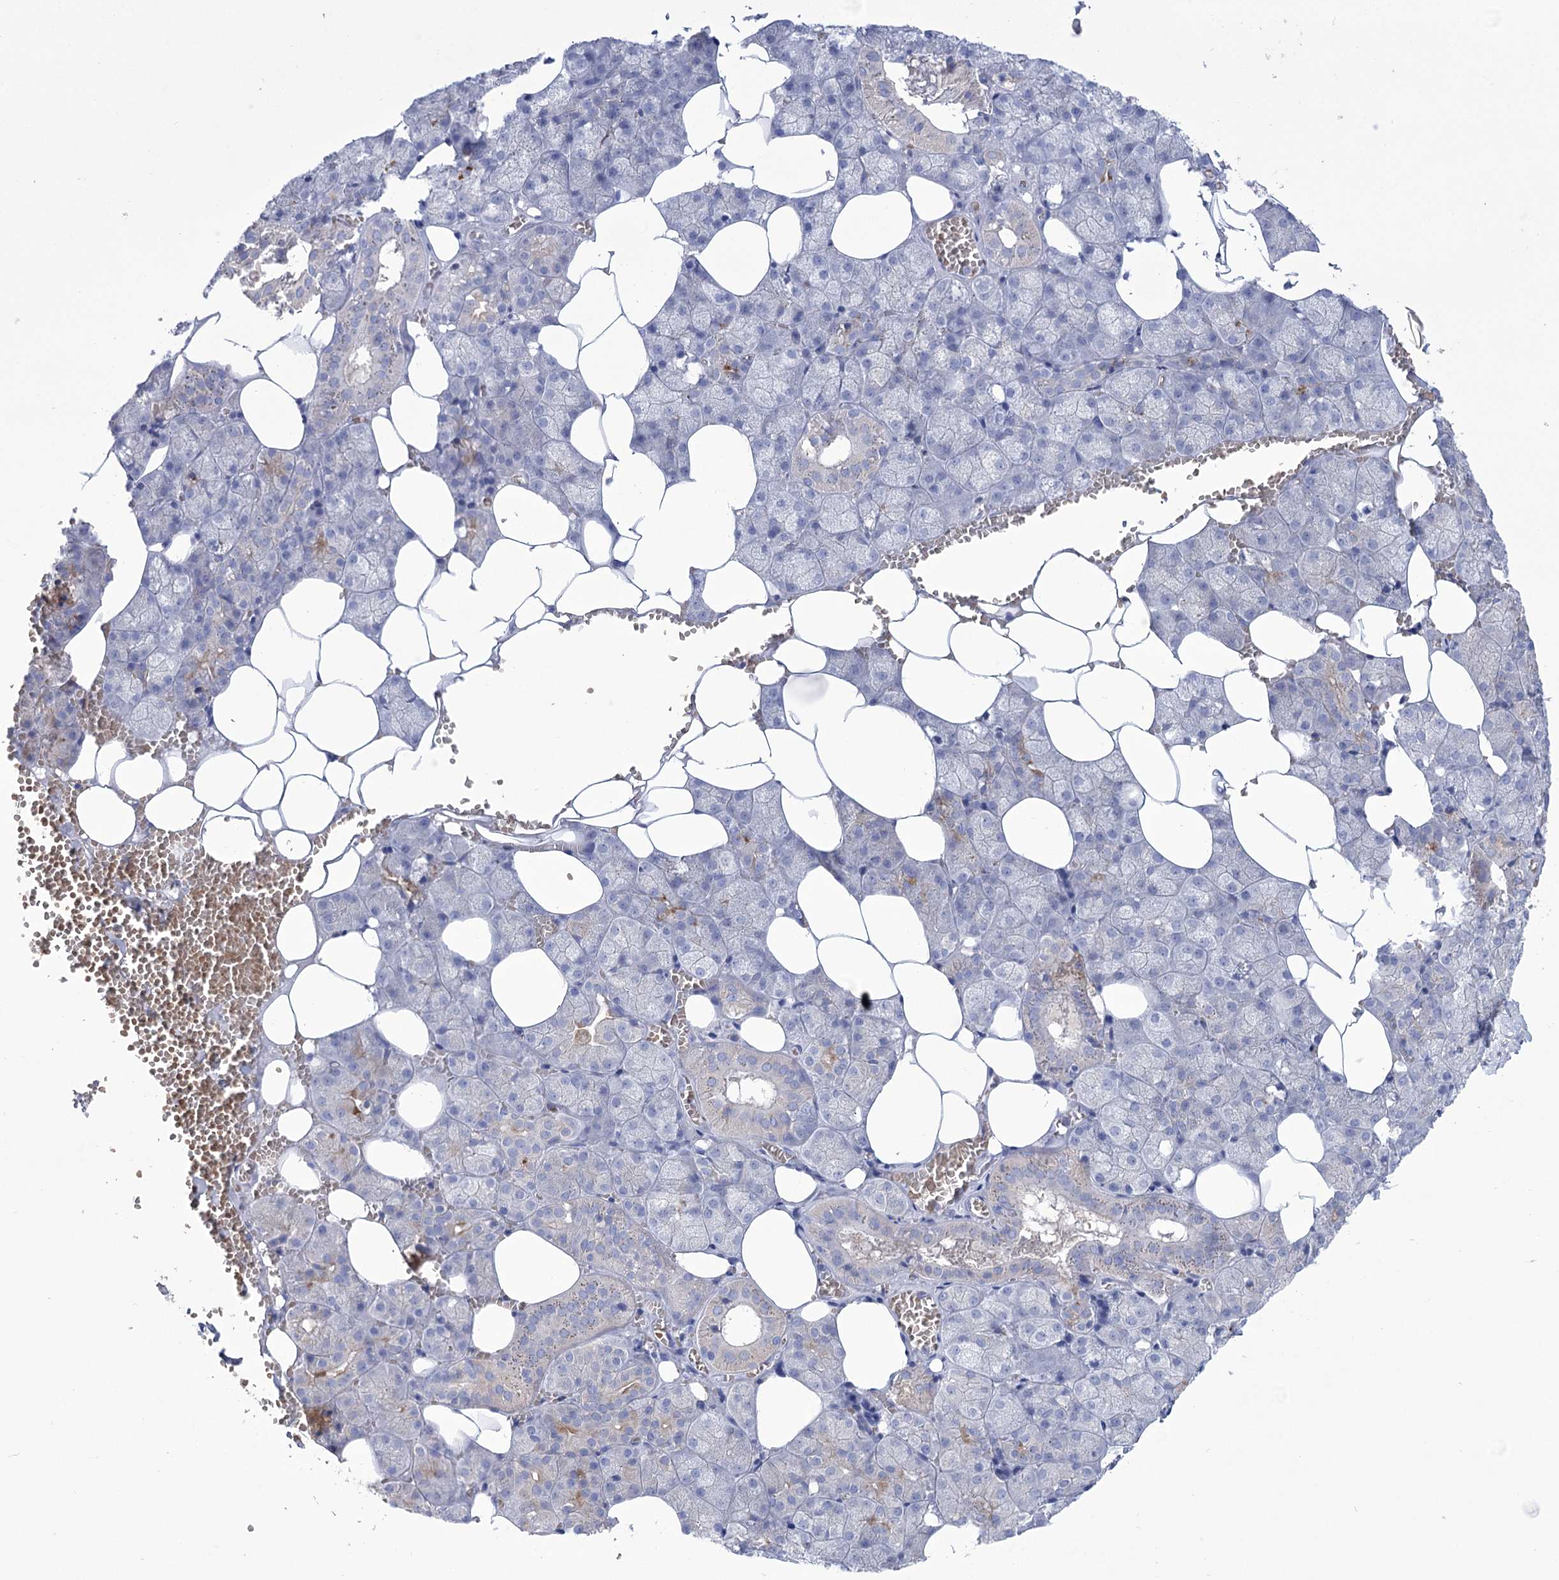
{"staining": {"intensity": "negative", "quantity": "none", "location": "none"}, "tissue": "salivary gland", "cell_type": "Glandular cells", "image_type": "normal", "snomed": [{"axis": "morphology", "description": "Normal tissue, NOS"}, {"axis": "topography", "description": "Salivary gland"}], "caption": "Immunohistochemical staining of unremarkable human salivary gland shows no significant positivity in glandular cells. Brightfield microscopy of IHC stained with DAB (3,3'-diaminobenzidine) (brown) and hematoxylin (blue), captured at high magnification.", "gene": "PRSS53", "patient": {"sex": "male", "age": 62}}